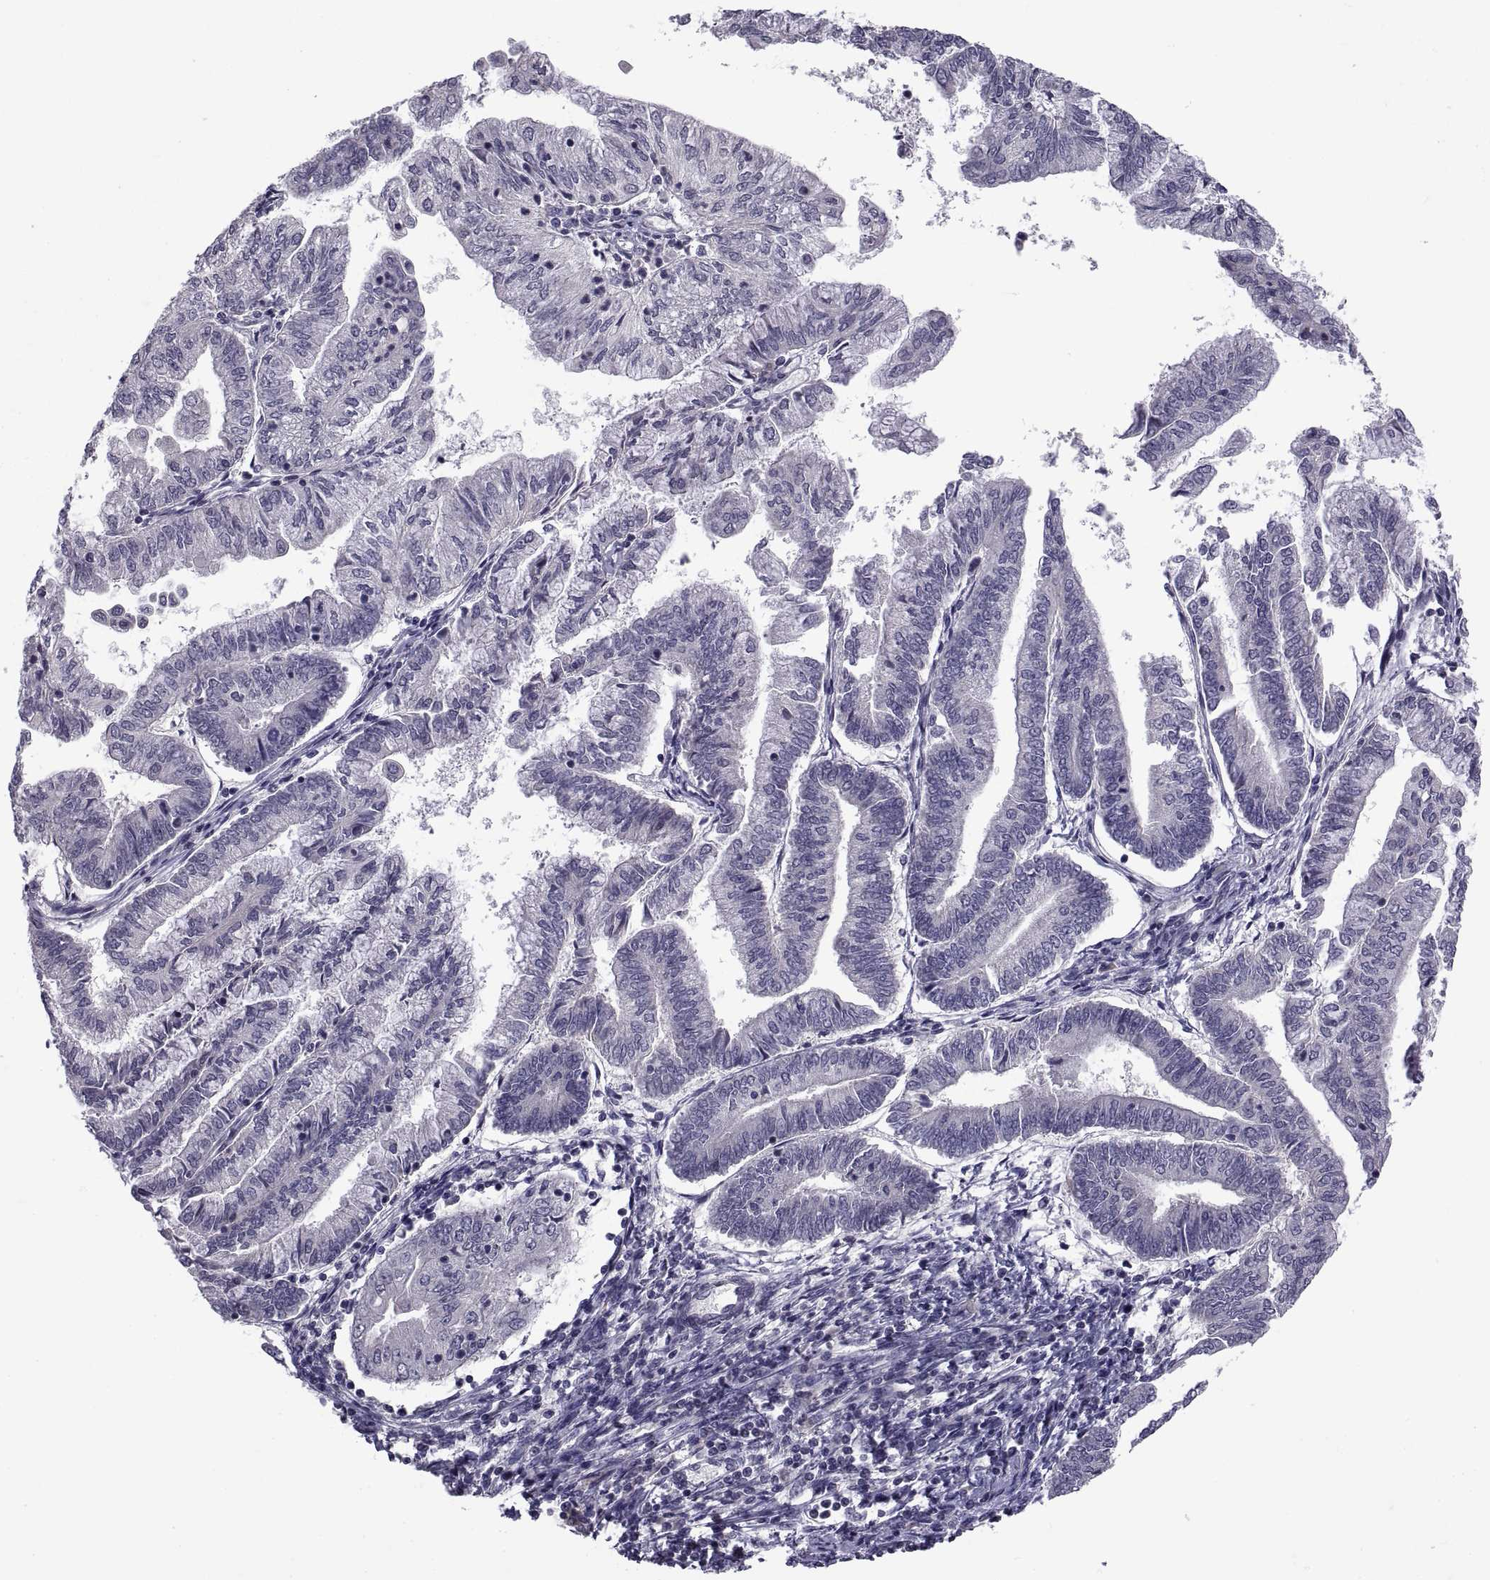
{"staining": {"intensity": "negative", "quantity": "none", "location": "none"}, "tissue": "endometrial cancer", "cell_type": "Tumor cells", "image_type": "cancer", "snomed": [{"axis": "morphology", "description": "Adenocarcinoma, NOS"}, {"axis": "topography", "description": "Endometrium"}], "caption": "Immunohistochemistry of endometrial cancer demonstrates no staining in tumor cells. The staining was performed using DAB to visualize the protein expression in brown, while the nuclei were stained in blue with hematoxylin (Magnification: 20x).", "gene": "NPTX2", "patient": {"sex": "female", "age": 55}}